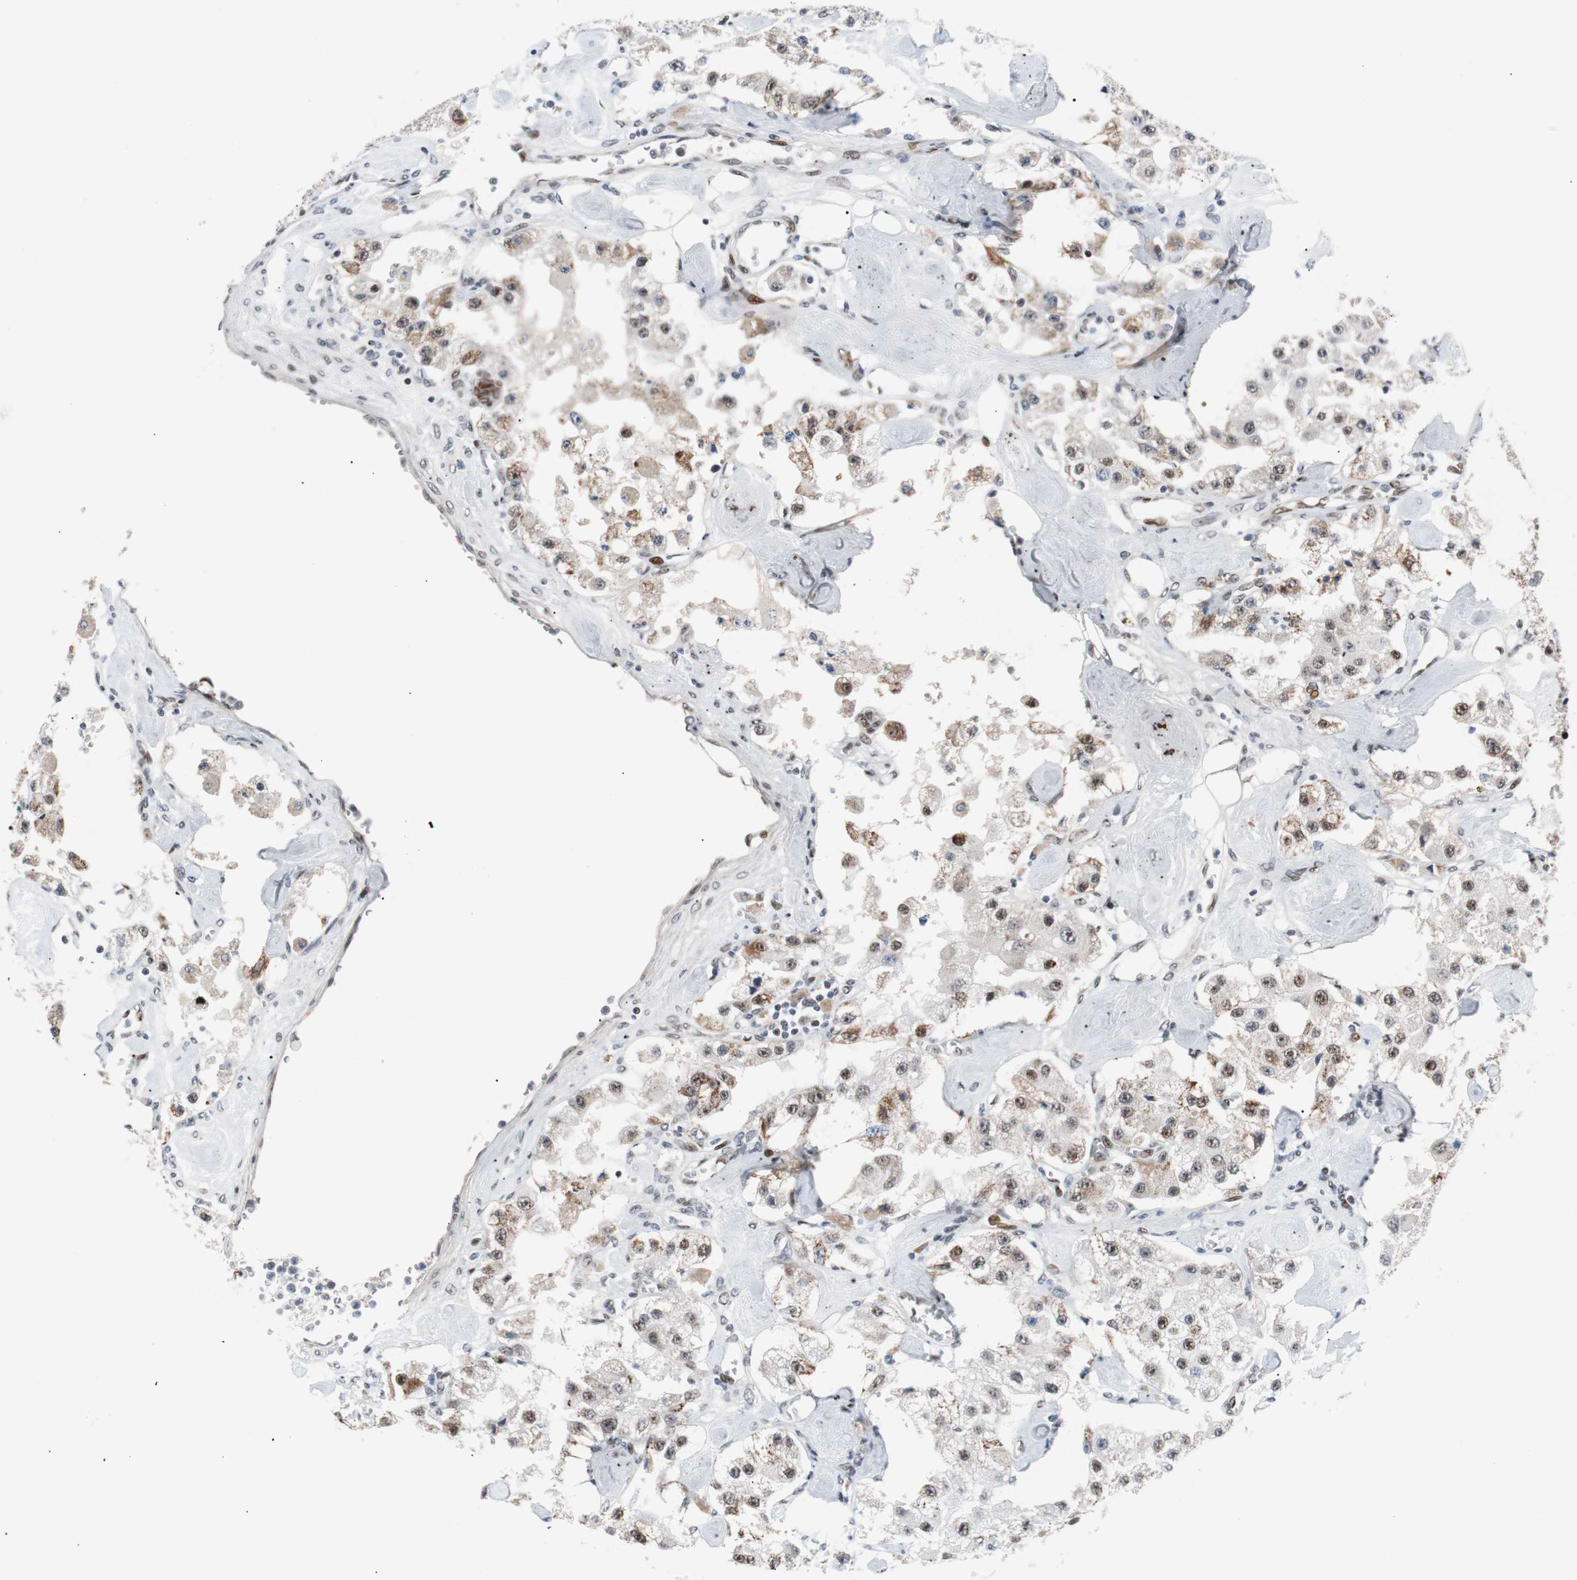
{"staining": {"intensity": "moderate", "quantity": "25%-75%", "location": "cytoplasmic/membranous,nuclear"}, "tissue": "carcinoid", "cell_type": "Tumor cells", "image_type": "cancer", "snomed": [{"axis": "morphology", "description": "Carcinoid, malignant, NOS"}, {"axis": "topography", "description": "Pancreas"}], "caption": "Human malignant carcinoid stained with a brown dye displays moderate cytoplasmic/membranous and nuclear positive expression in approximately 25%-75% of tumor cells.", "gene": "NBL1", "patient": {"sex": "male", "age": 41}}